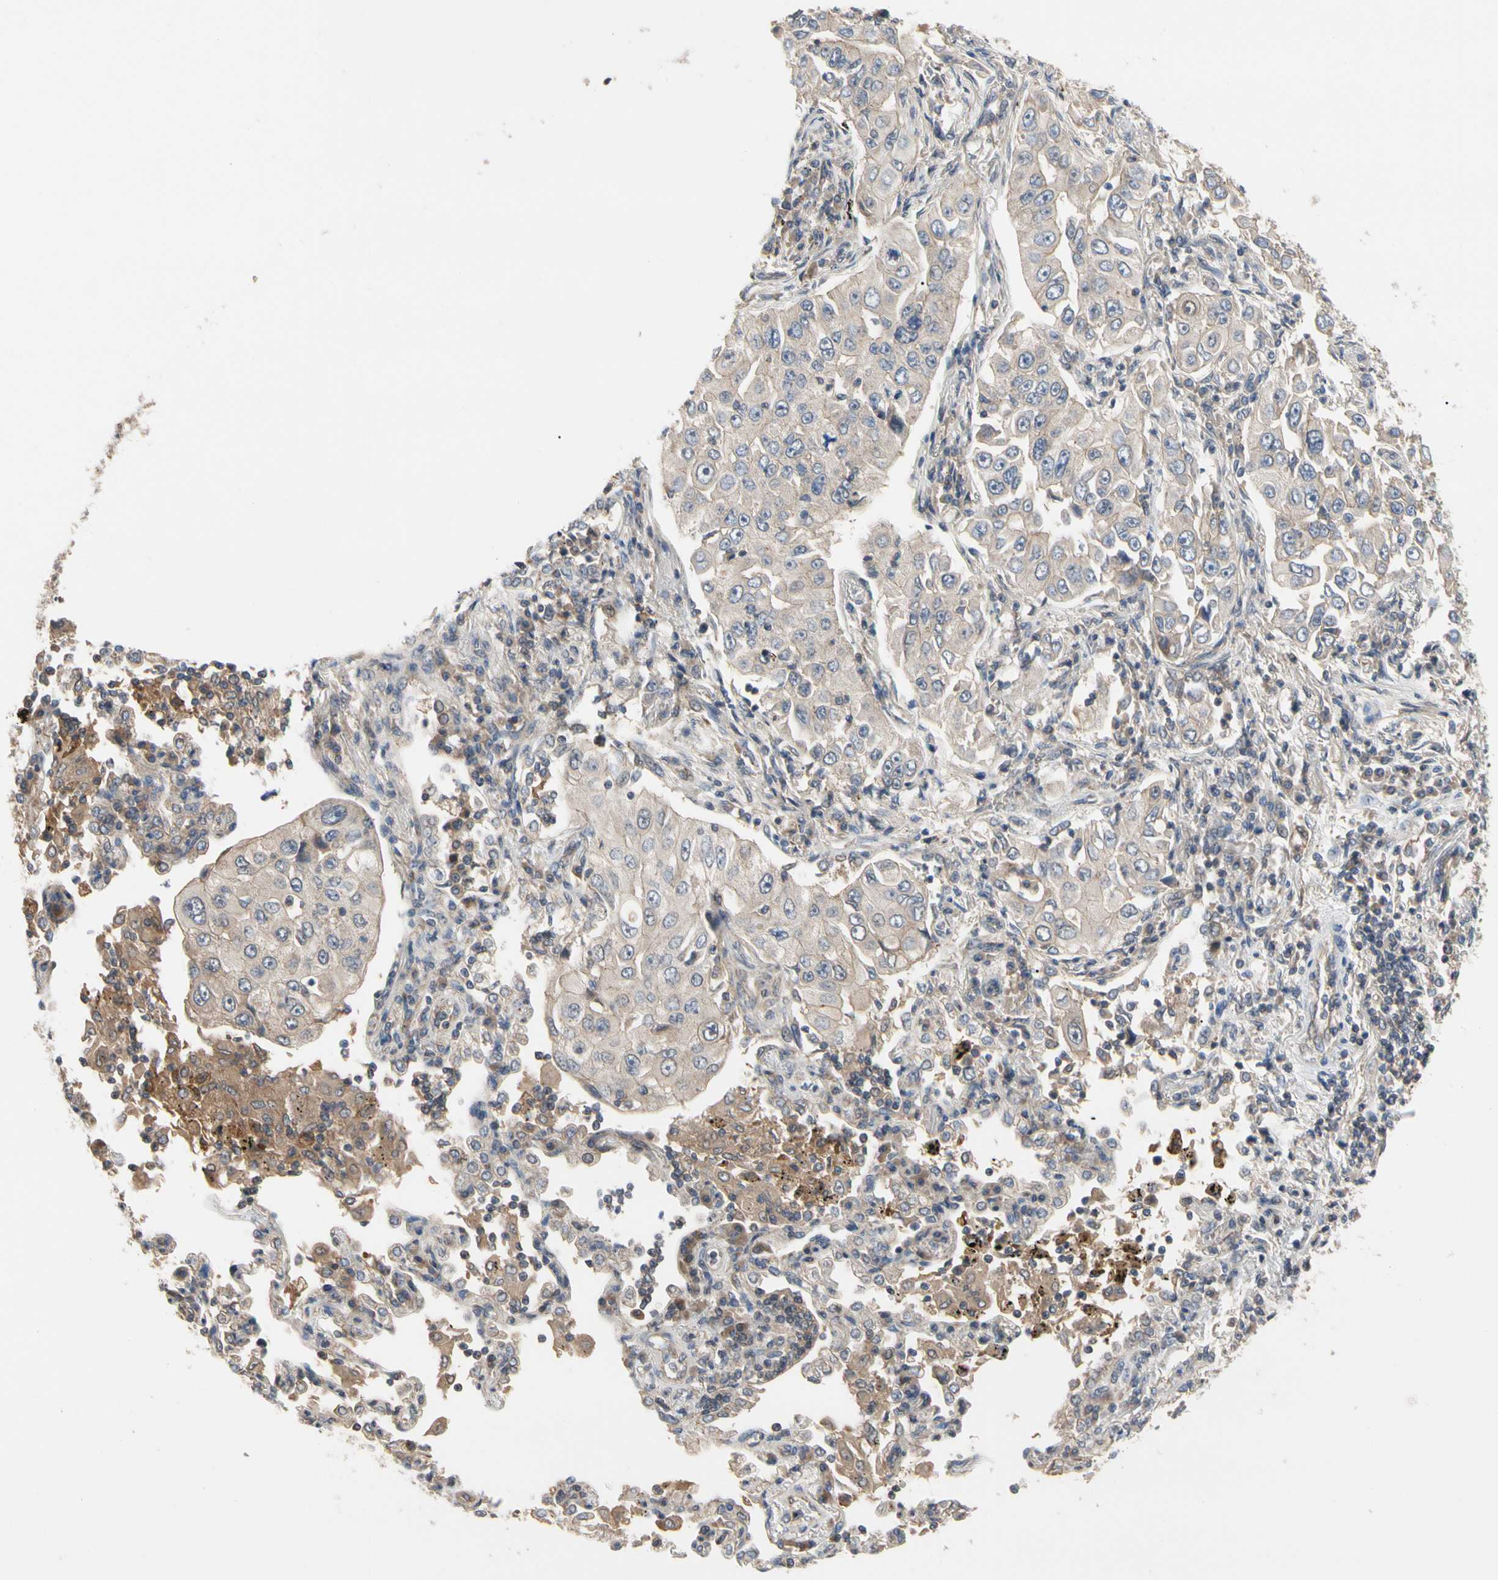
{"staining": {"intensity": "weak", "quantity": ">75%", "location": "cytoplasmic/membranous"}, "tissue": "lung cancer", "cell_type": "Tumor cells", "image_type": "cancer", "snomed": [{"axis": "morphology", "description": "Adenocarcinoma, NOS"}, {"axis": "topography", "description": "Lung"}], "caption": "Human adenocarcinoma (lung) stained for a protein (brown) exhibits weak cytoplasmic/membranous positive expression in about >75% of tumor cells.", "gene": "DPP8", "patient": {"sex": "male", "age": 84}}